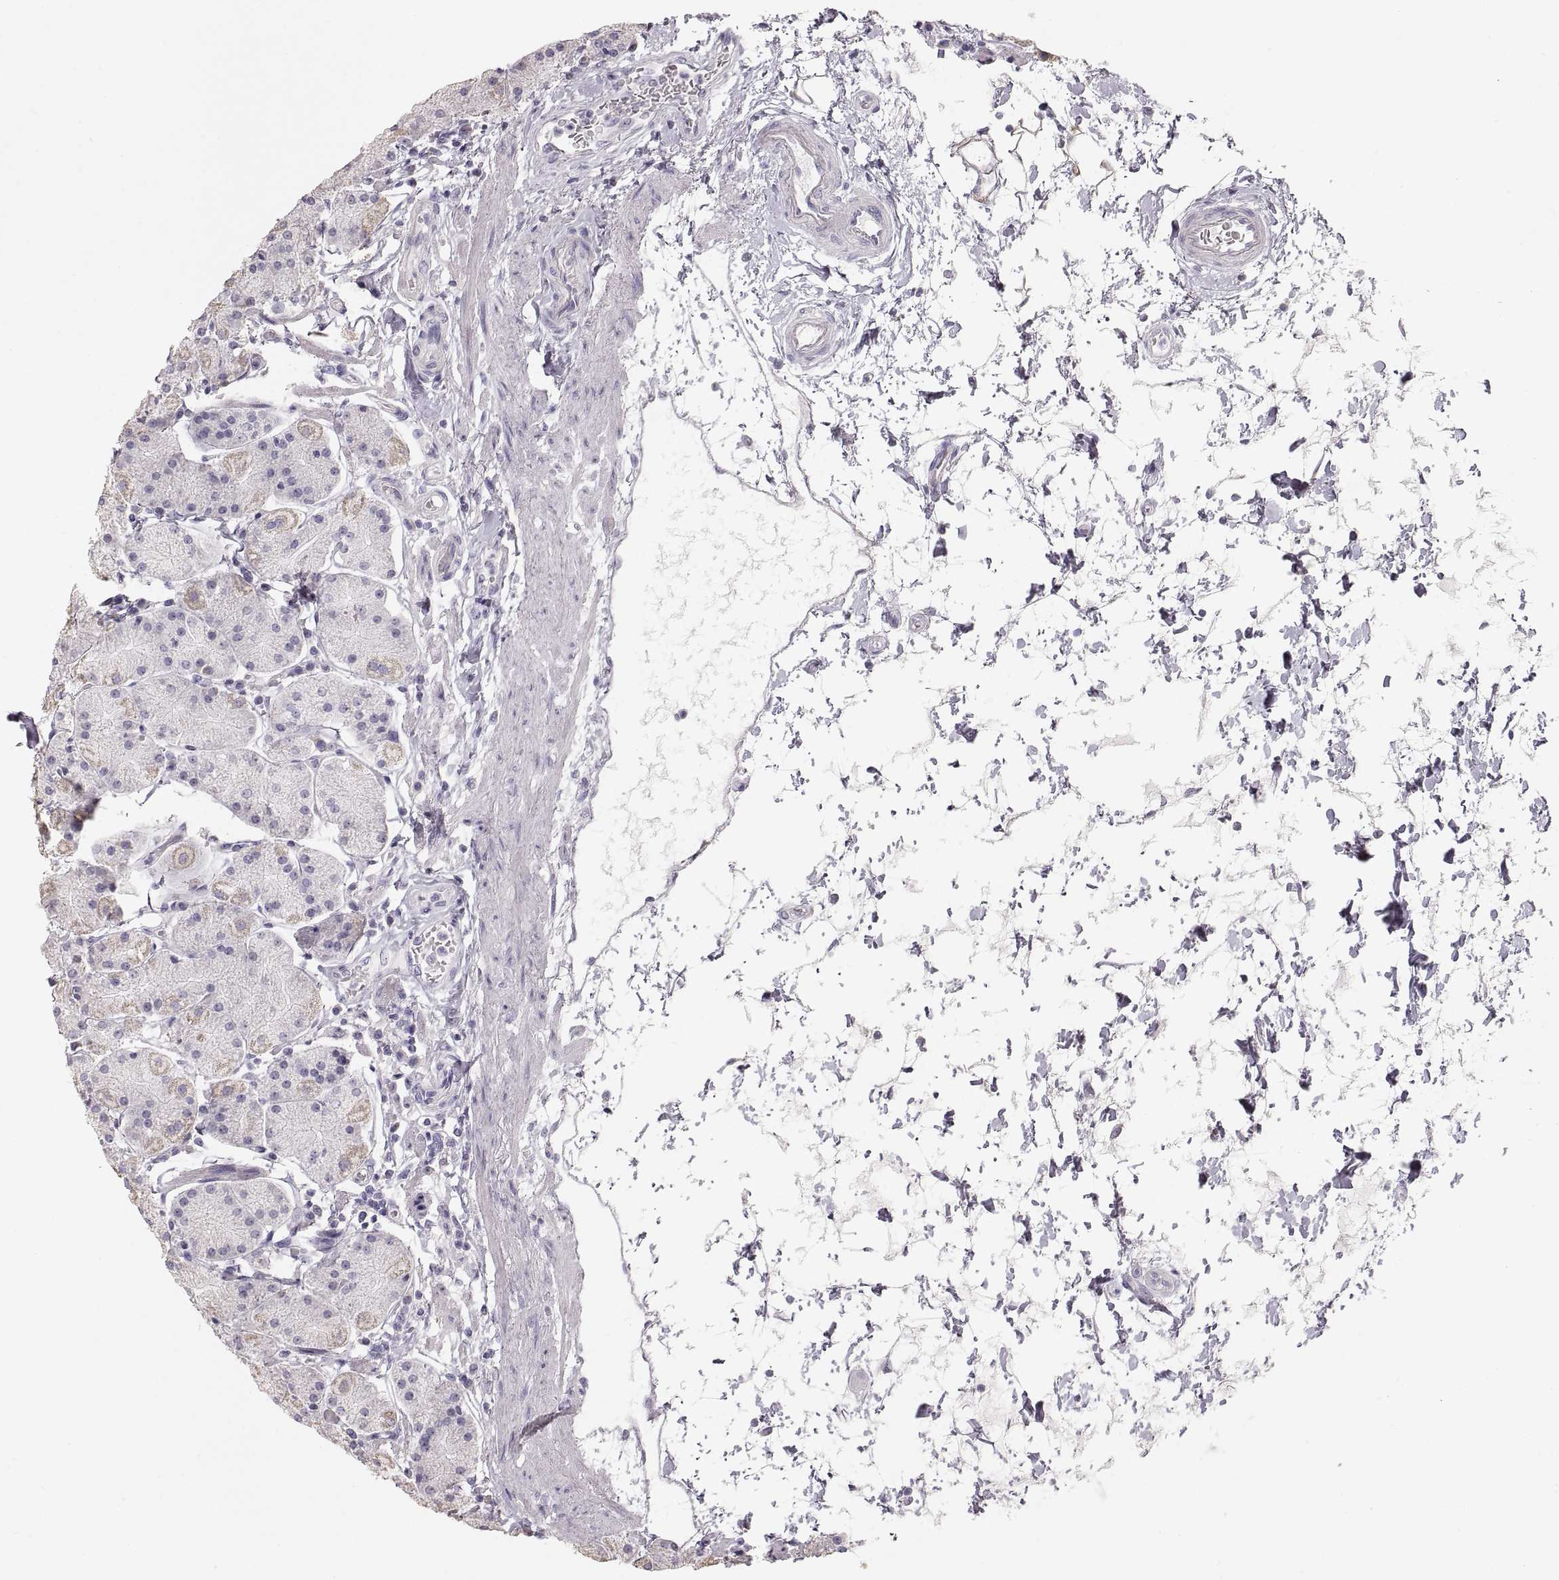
{"staining": {"intensity": "negative", "quantity": "none", "location": "none"}, "tissue": "stomach", "cell_type": "Glandular cells", "image_type": "normal", "snomed": [{"axis": "morphology", "description": "Normal tissue, NOS"}, {"axis": "topography", "description": "Stomach"}], "caption": "There is no significant expression in glandular cells of stomach. (Immunohistochemistry (ihc), brightfield microscopy, high magnification).", "gene": "ZP3", "patient": {"sex": "male", "age": 54}}